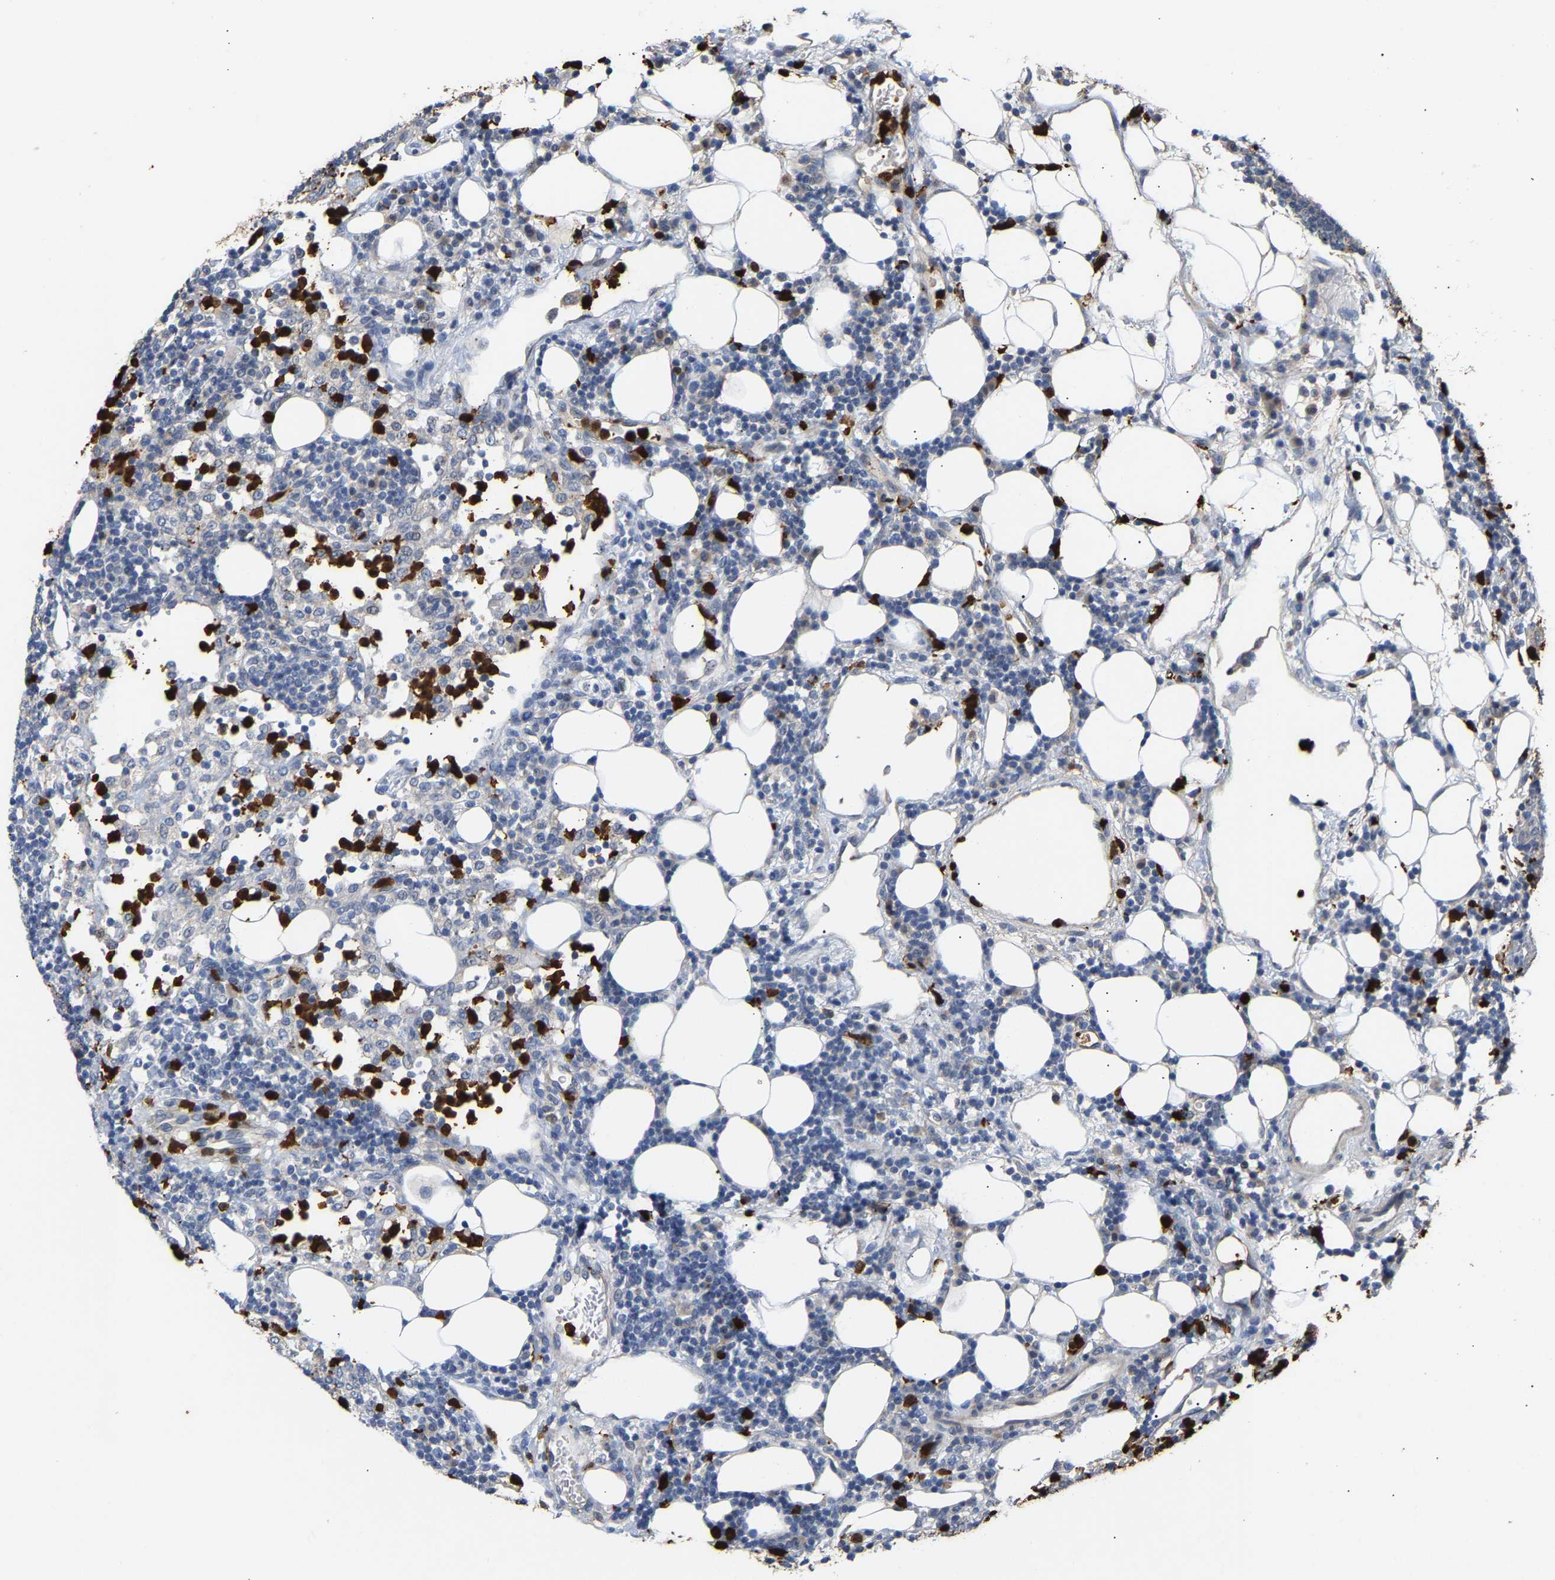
{"staining": {"intensity": "negative", "quantity": "none", "location": "none"}, "tissue": "lymph node", "cell_type": "Germinal center cells", "image_type": "normal", "snomed": [{"axis": "morphology", "description": "Normal tissue, NOS"}, {"axis": "morphology", "description": "Carcinoid, malignant, NOS"}, {"axis": "topography", "description": "Lymph node"}], "caption": "Immunohistochemical staining of normal human lymph node displays no significant positivity in germinal center cells.", "gene": "TDRD7", "patient": {"sex": "male", "age": 47}}